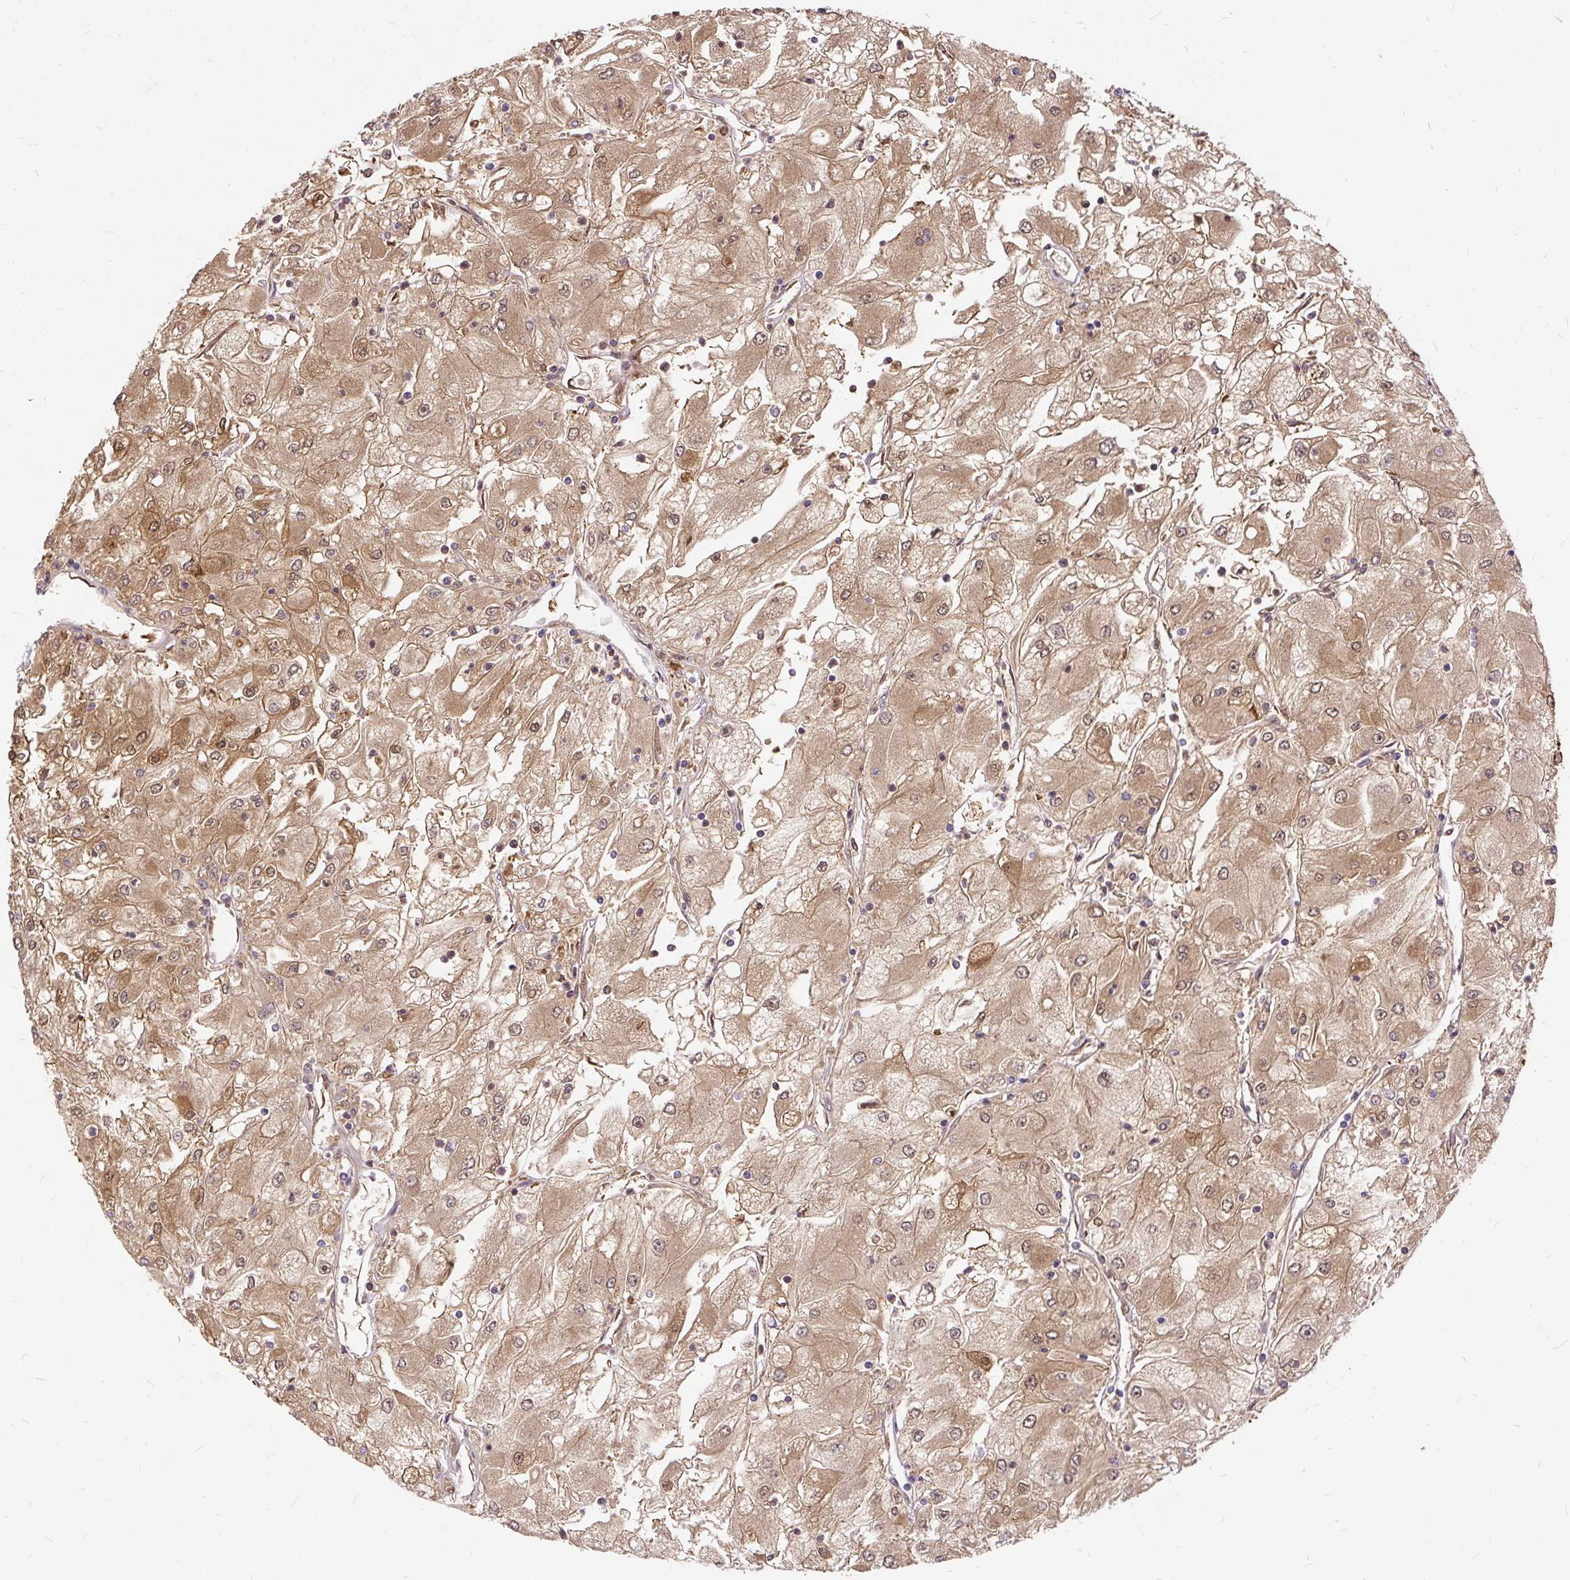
{"staining": {"intensity": "moderate", "quantity": ">75%", "location": "cytoplasmic/membranous,nuclear"}, "tissue": "renal cancer", "cell_type": "Tumor cells", "image_type": "cancer", "snomed": [{"axis": "morphology", "description": "Adenocarcinoma, NOS"}, {"axis": "topography", "description": "Kidney"}], "caption": "Brown immunohistochemical staining in human renal cancer displays moderate cytoplasmic/membranous and nuclear staining in approximately >75% of tumor cells.", "gene": "AP5S1", "patient": {"sex": "male", "age": 80}}